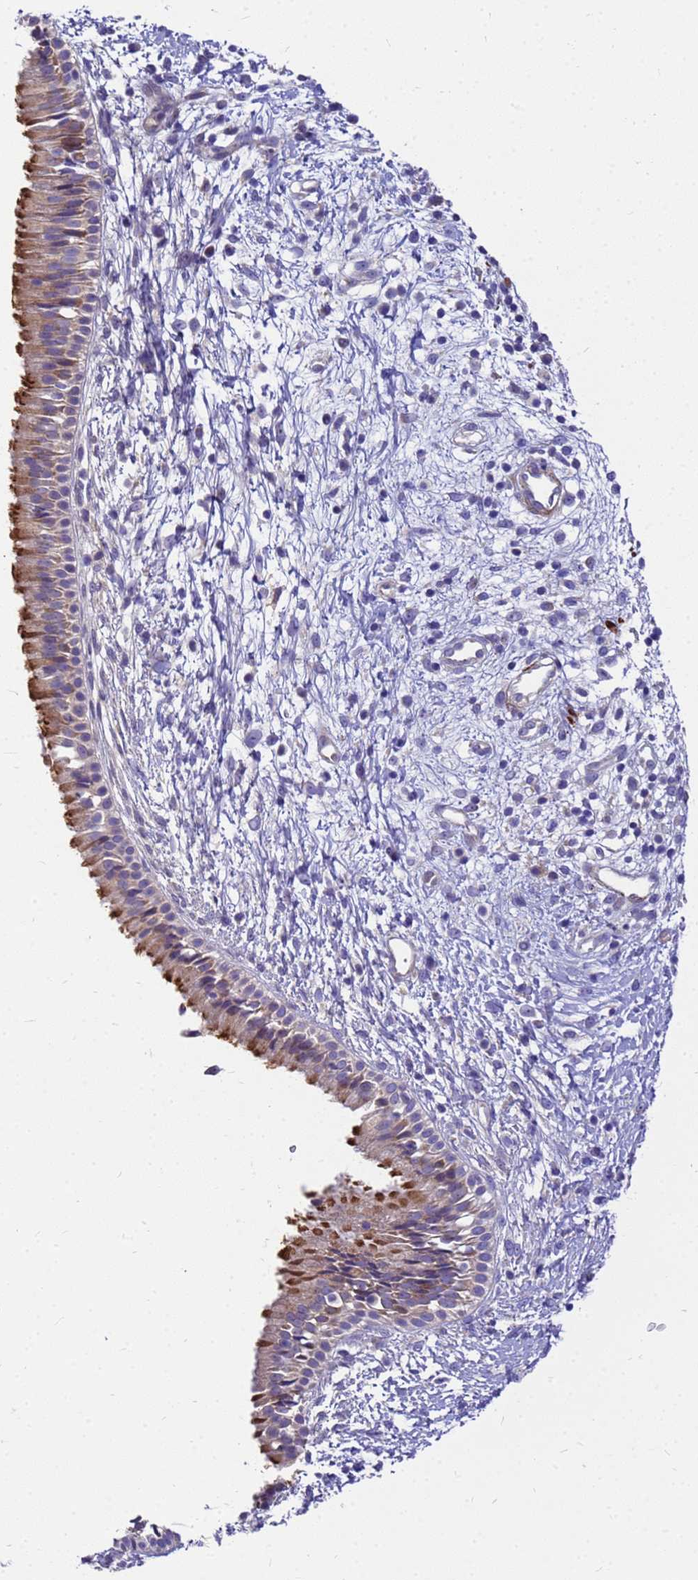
{"staining": {"intensity": "moderate", "quantity": "25%-75%", "location": "cytoplasmic/membranous"}, "tissue": "nasopharynx", "cell_type": "Respiratory epithelial cells", "image_type": "normal", "snomed": [{"axis": "morphology", "description": "Normal tissue, NOS"}, {"axis": "topography", "description": "Nasopharynx"}], "caption": "About 25%-75% of respiratory epithelial cells in benign nasopharynx exhibit moderate cytoplasmic/membranous protein expression as visualized by brown immunohistochemical staining.", "gene": "POP7", "patient": {"sex": "male", "age": 22}}